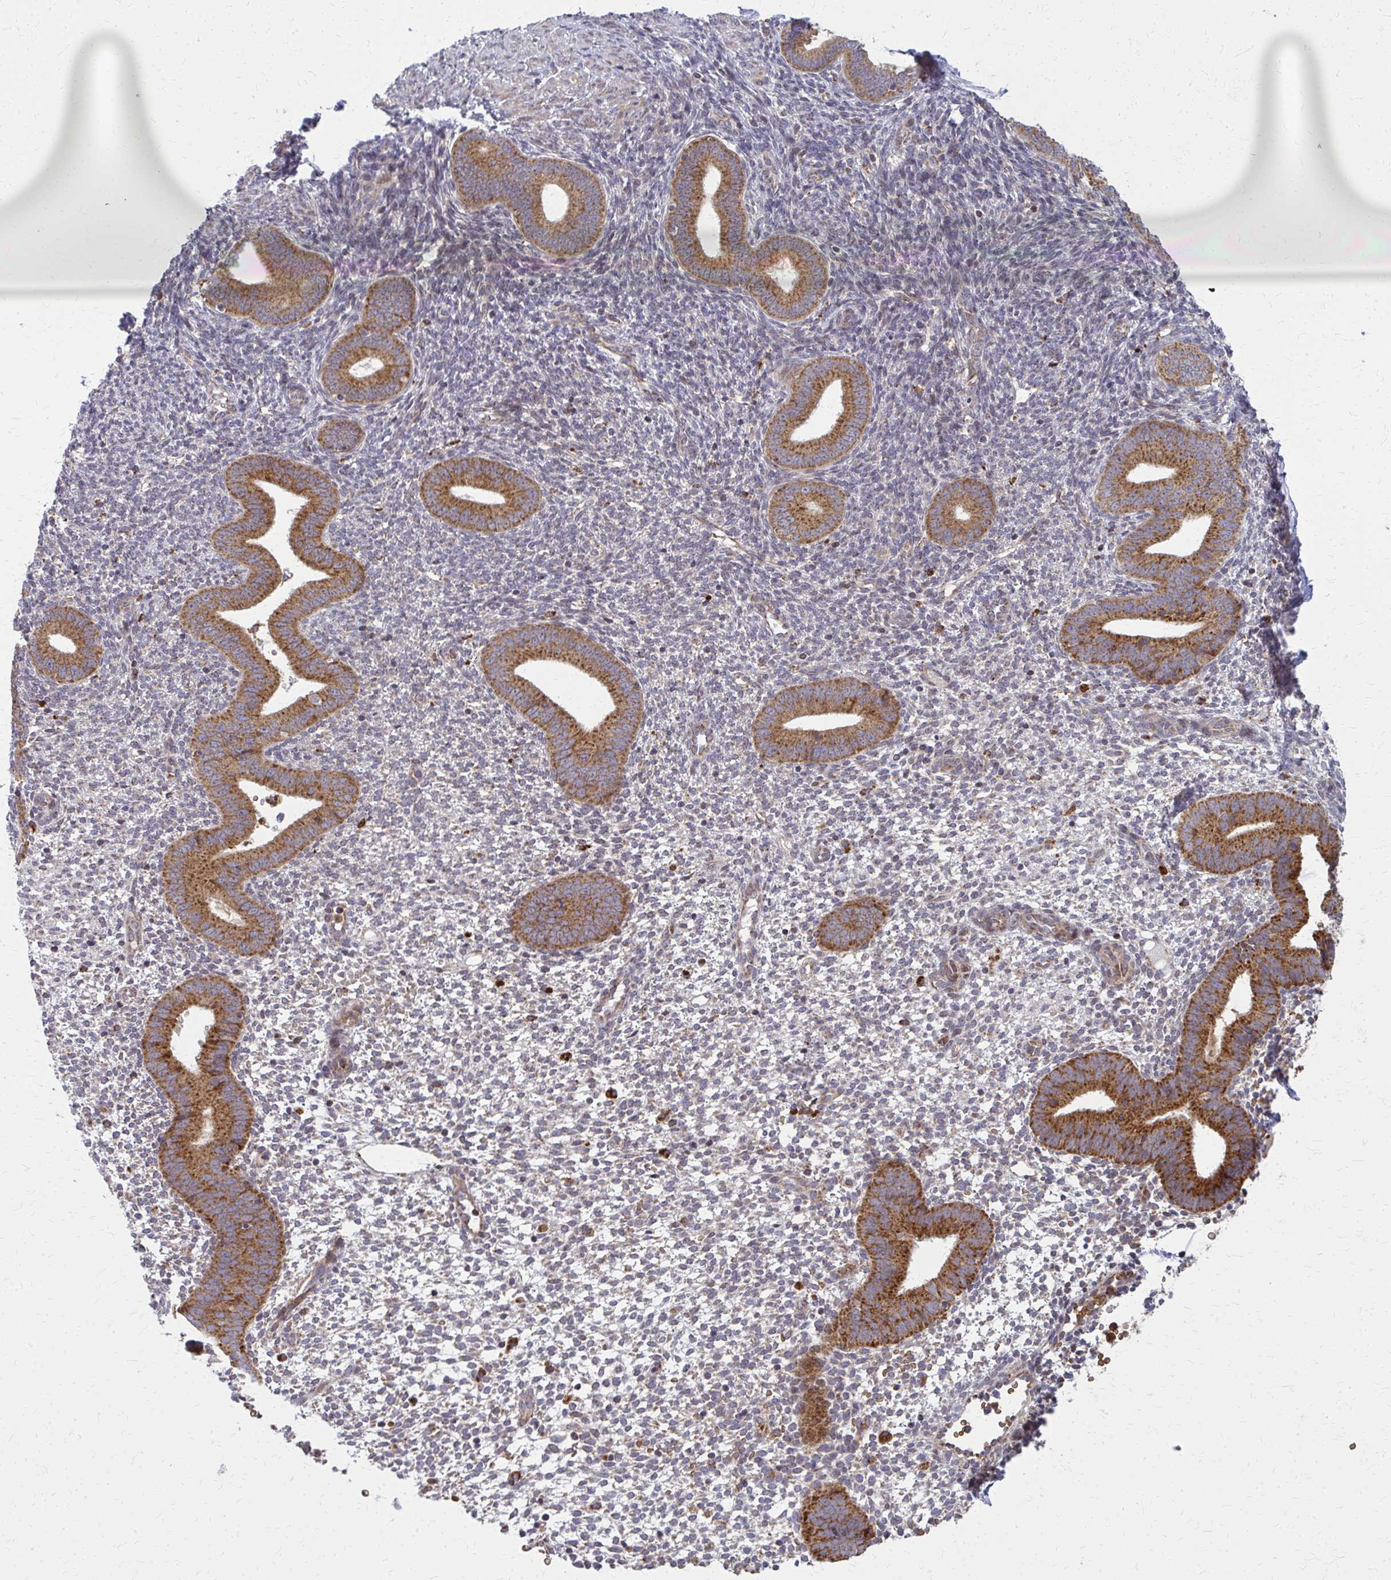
{"staining": {"intensity": "weak", "quantity": "<25%", "location": "cytoplasmic/membranous"}, "tissue": "endometrium", "cell_type": "Cells in endometrial stroma", "image_type": "normal", "snomed": [{"axis": "morphology", "description": "Normal tissue, NOS"}, {"axis": "topography", "description": "Endometrium"}], "caption": "DAB immunohistochemical staining of normal endometrium exhibits no significant expression in cells in endometrial stroma. (DAB (3,3'-diaminobenzidine) immunohistochemistry (IHC), high magnification).", "gene": "MCCC1", "patient": {"sex": "female", "age": 40}}